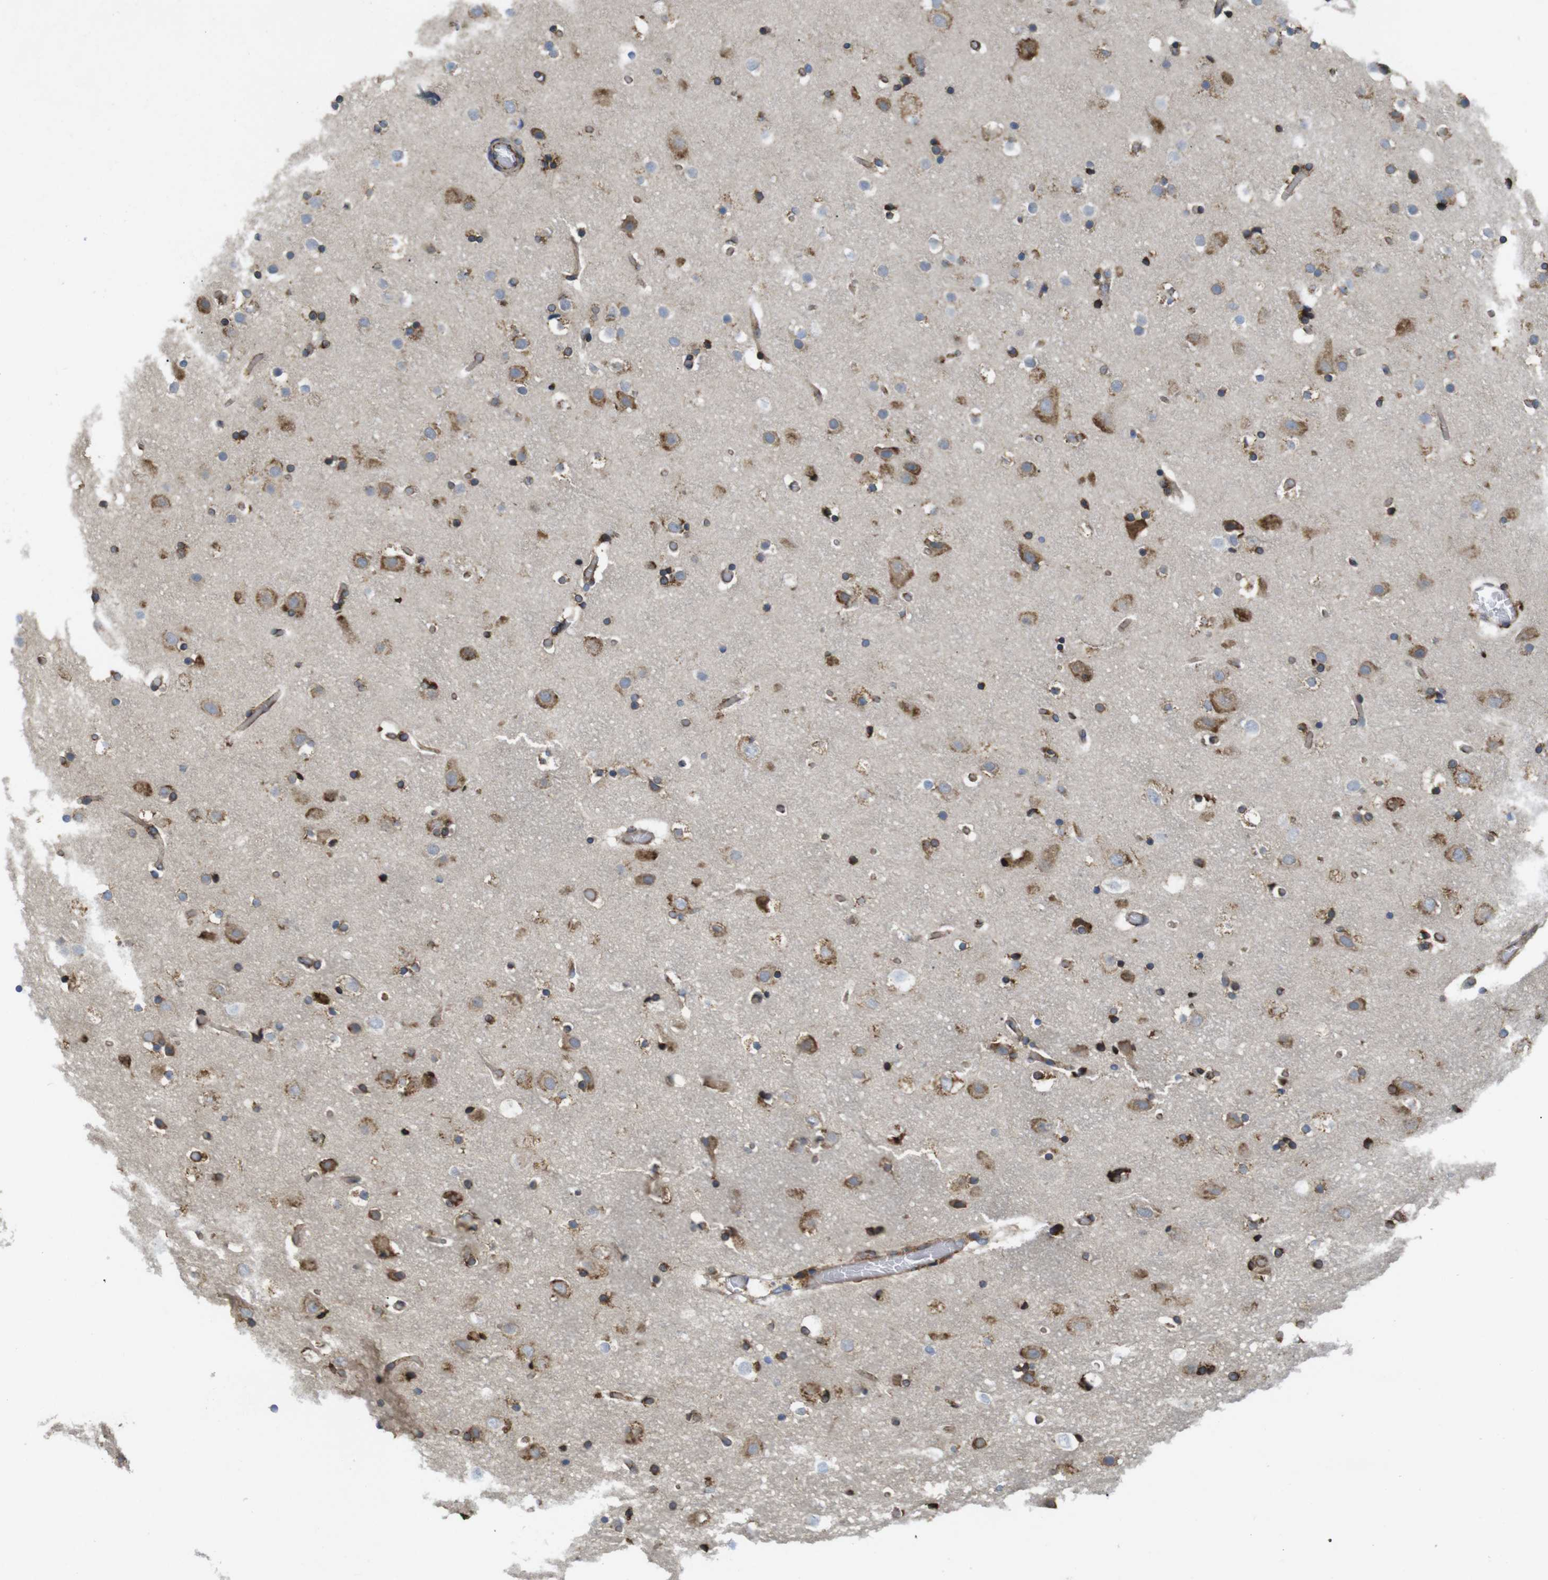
{"staining": {"intensity": "moderate", "quantity": ">75%", "location": "cytoplasmic/membranous"}, "tissue": "cerebral cortex", "cell_type": "Endothelial cells", "image_type": "normal", "snomed": [{"axis": "morphology", "description": "Normal tissue, NOS"}, {"axis": "topography", "description": "Cerebral cortex"}], "caption": "Normal cerebral cortex reveals moderate cytoplasmic/membranous staining in about >75% of endothelial cells, visualized by immunohistochemistry.", "gene": "PCNX2", "patient": {"sex": "male", "age": 57}}